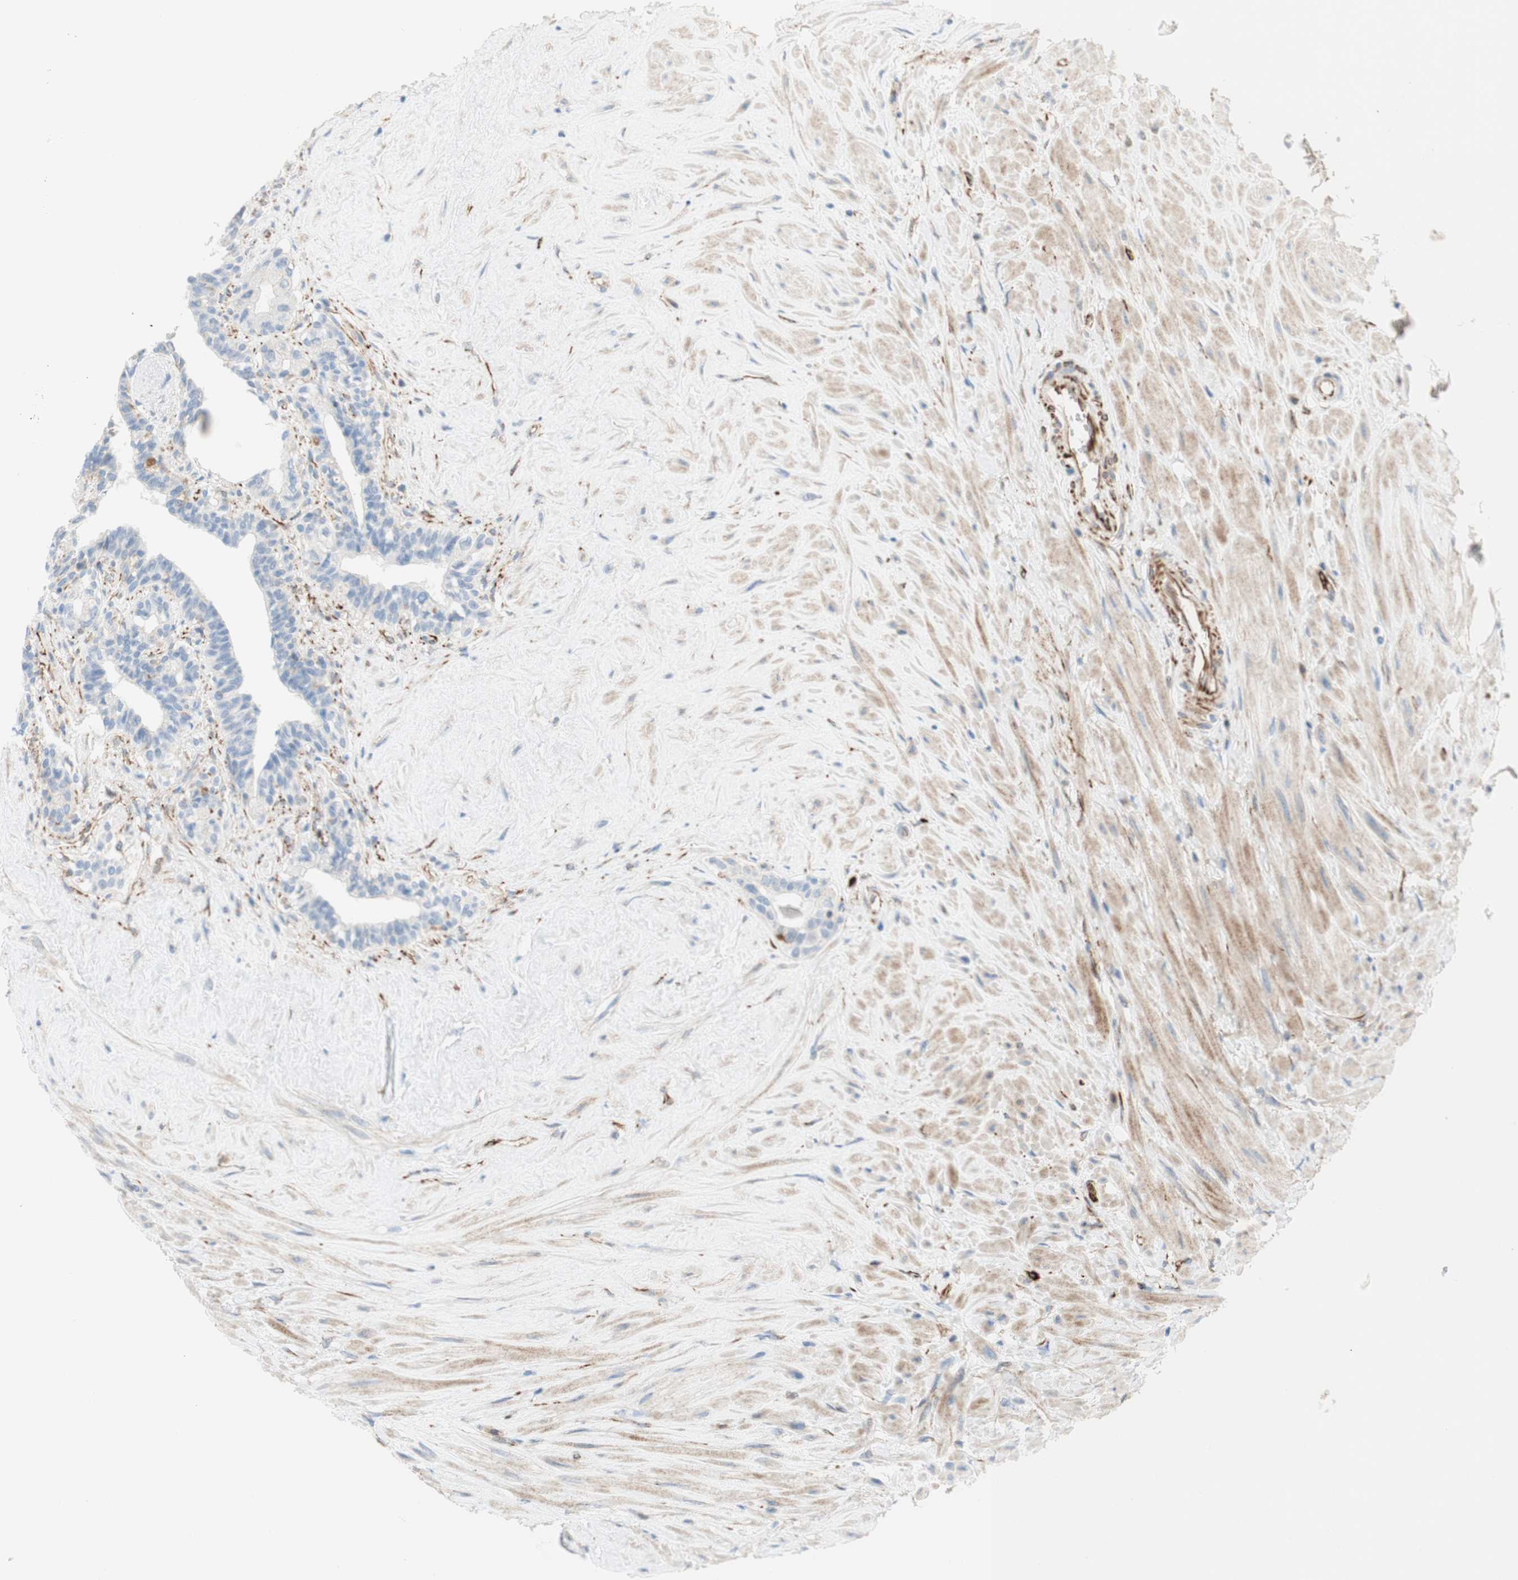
{"staining": {"intensity": "negative", "quantity": "none", "location": "none"}, "tissue": "seminal vesicle", "cell_type": "Glandular cells", "image_type": "normal", "snomed": [{"axis": "morphology", "description": "Normal tissue, NOS"}, {"axis": "topography", "description": "Seminal veicle"}], "caption": "This micrograph is of benign seminal vesicle stained with immunohistochemistry (IHC) to label a protein in brown with the nuclei are counter-stained blue. There is no staining in glandular cells. The staining is performed using DAB brown chromogen with nuclei counter-stained in using hematoxylin.", "gene": "POU2AF1", "patient": {"sex": "male", "age": 63}}